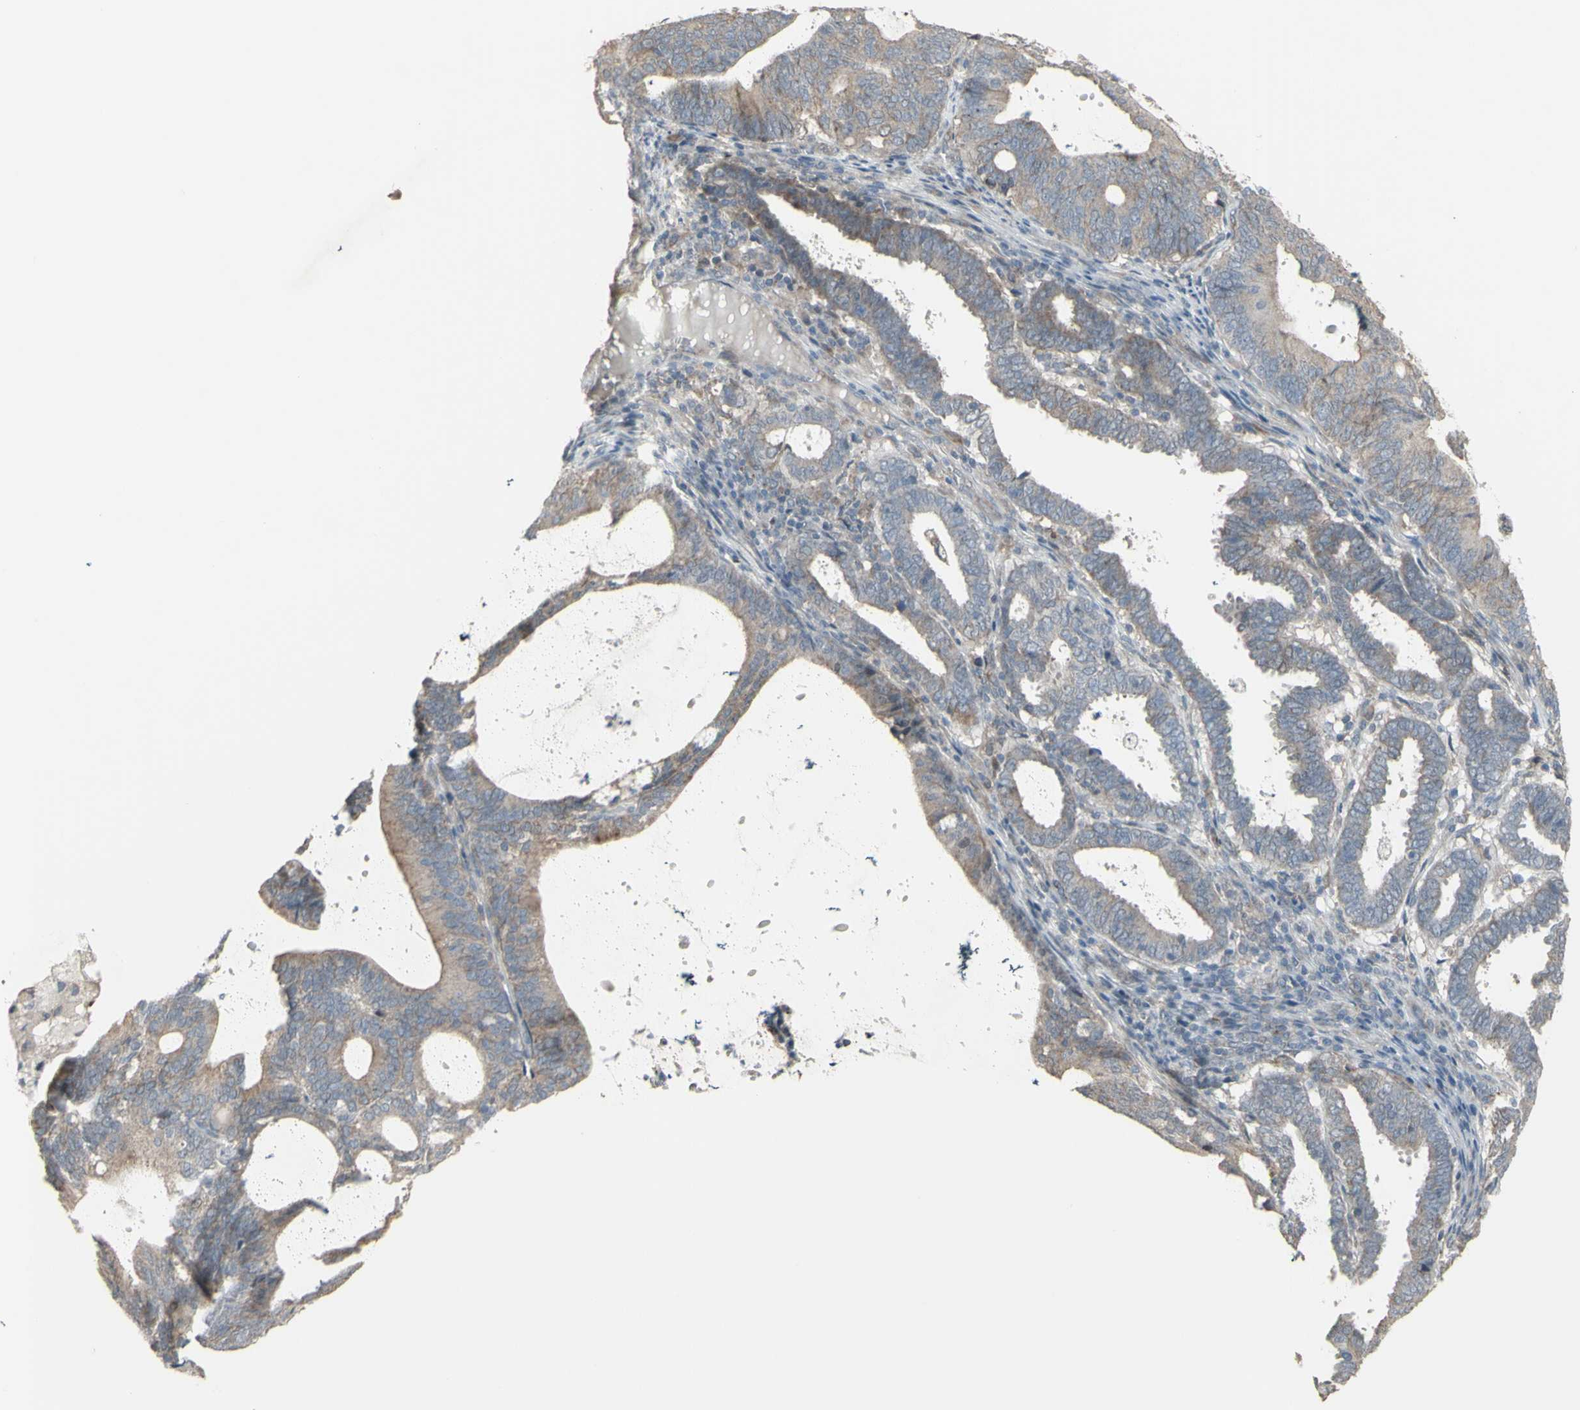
{"staining": {"intensity": "weak", "quantity": ">75%", "location": "cytoplasmic/membranous"}, "tissue": "endometrial cancer", "cell_type": "Tumor cells", "image_type": "cancer", "snomed": [{"axis": "morphology", "description": "Adenocarcinoma, NOS"}, {"axis": "topography", "description": "Uterus"}], "caption": "This histopathology image exhibits IHC staining of adenocarcinoma (endometrial), with low weak cytoplasmic/membranous expression in approximately >75% of tumor cells.", "gene": "GRAMD1B", "patient": {"sex": "female", "age": 83}}